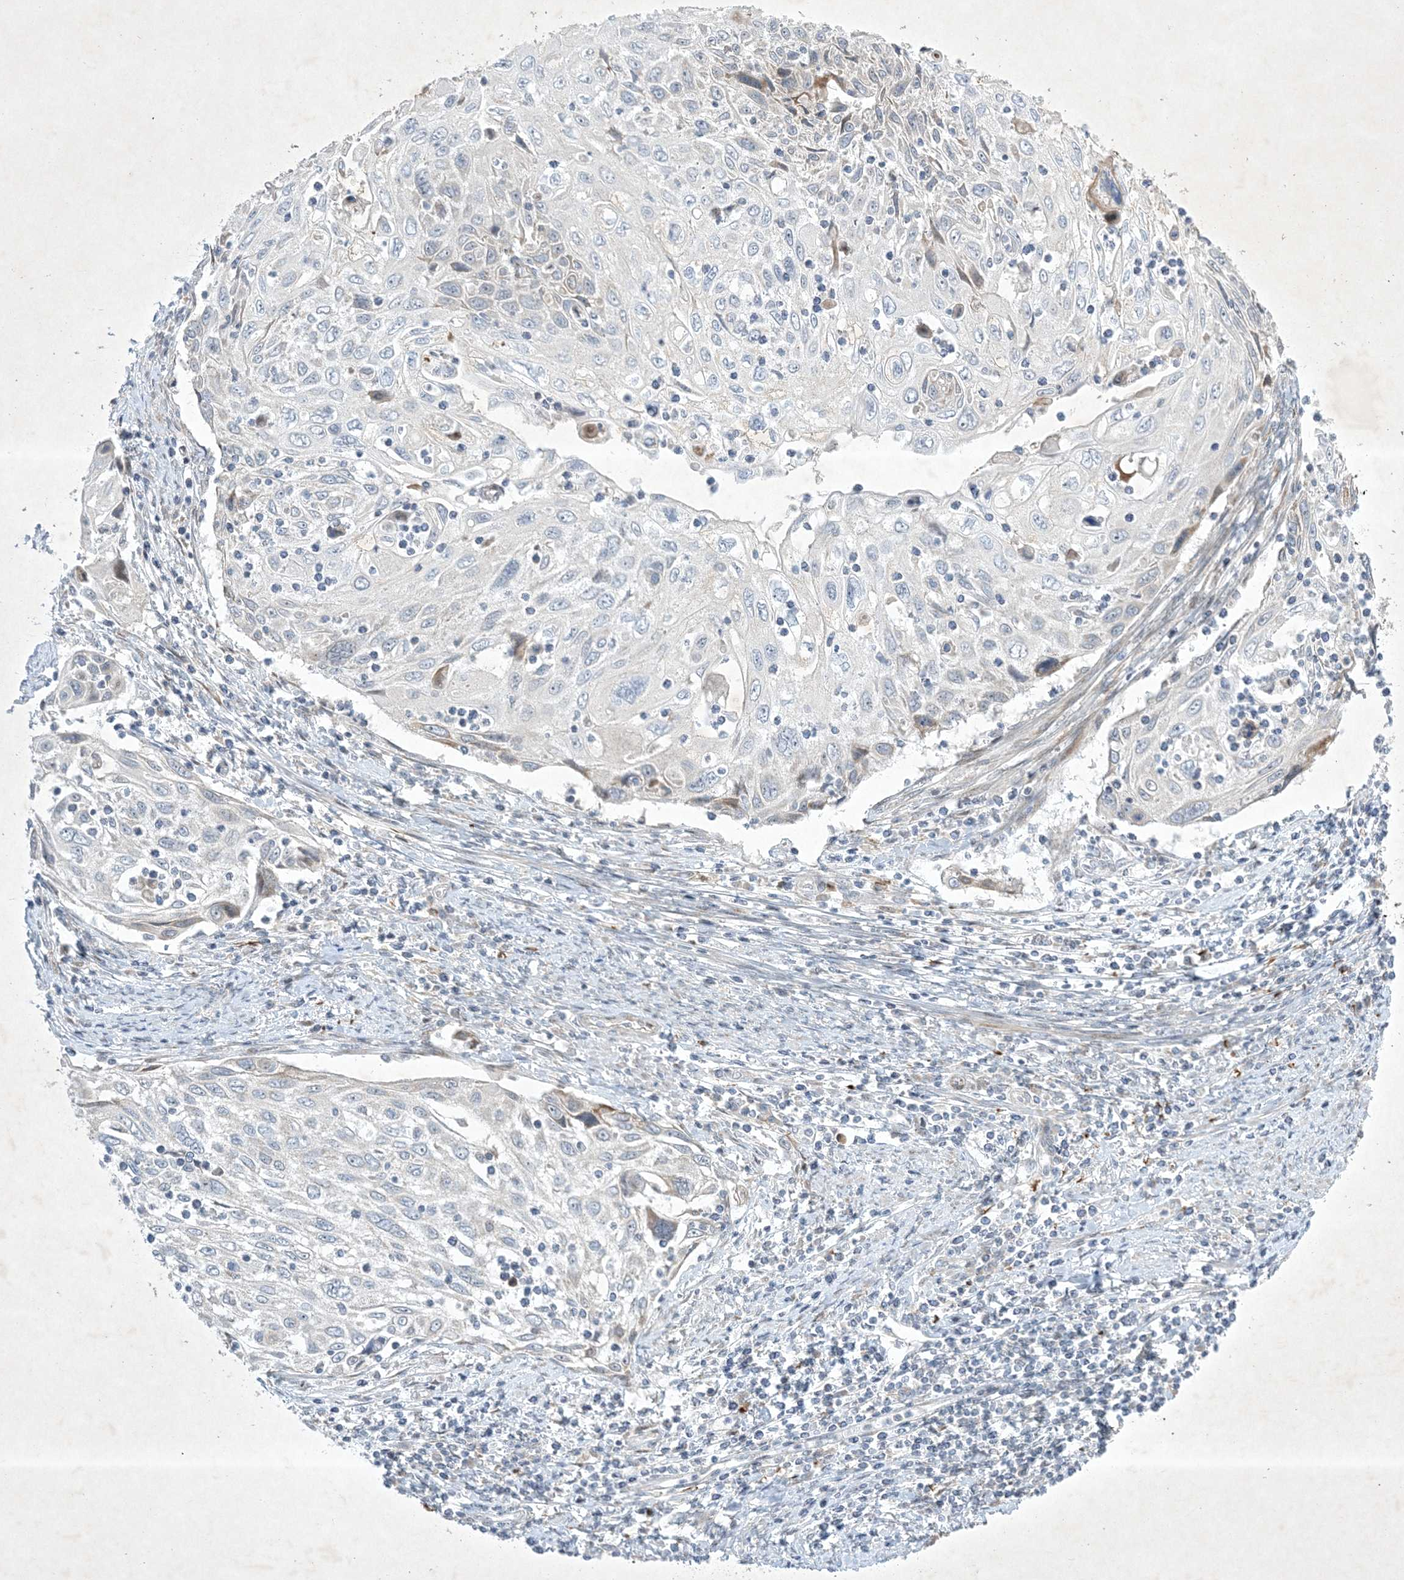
{"staining": {"intensity": "negative", "quantity": "none", "location": "none"}, "tissue": "cervical cancer", "cell_type": "Tumor cells", "image_type": "cancer", "snomed": [{"axis": "morphology", "description": "Squamous cell carcinoma, NOS"}, {"axis": "topography", "description": "Cervix"}], "caption": "IHC histopathology image of neoplastic tissue: human cervical cancer stained with DAB (3,3'-diaminobenzidine) exhibits no significant protein positivity in tumor cells.", "gene": "SOGA3", "patient": {"sex": "female", "age": 70}}